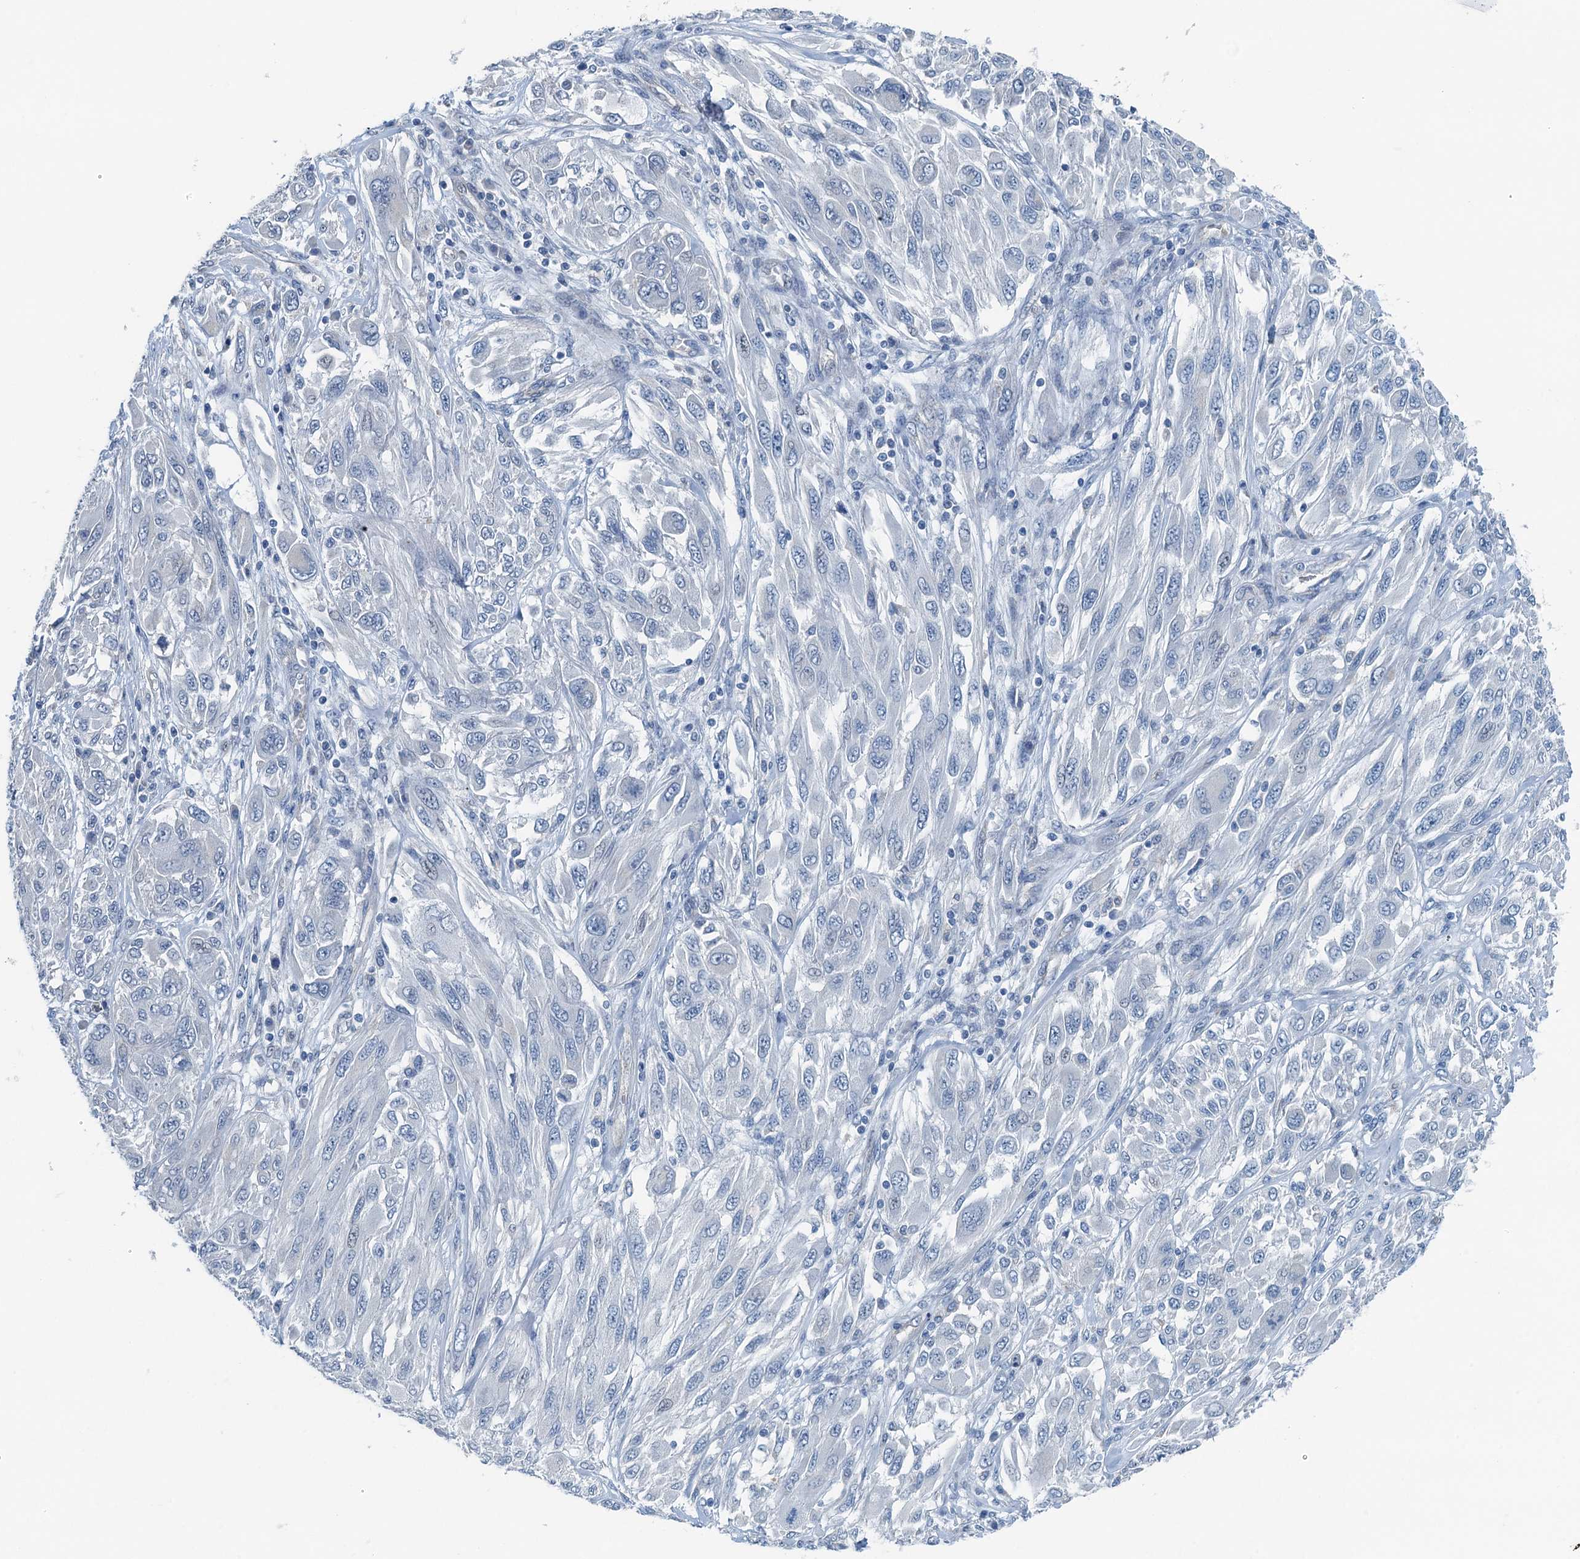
{"staining": {"intensity": "negative", "quantity": "none", "location": "none"}, "tissue": "melanoma", "cell_type": "Tumor cells", "image_type": "cancer", "snomed": [{"axis": "morphology", "description": "Malignant melanoma, NOS"}, {"axis": "topography", "description": "Skin"}], "caption": "An immunohistochemistry image of melanoma is shown. There is no staining in tumor cells of melanoma. (DAB (3,3'-diaminobenzidine) immunohistochemistry visualized using brightfield microscopy, high magnification).", "gene": "GFOD2", "patient": {"sex": "female", "age": 91}}